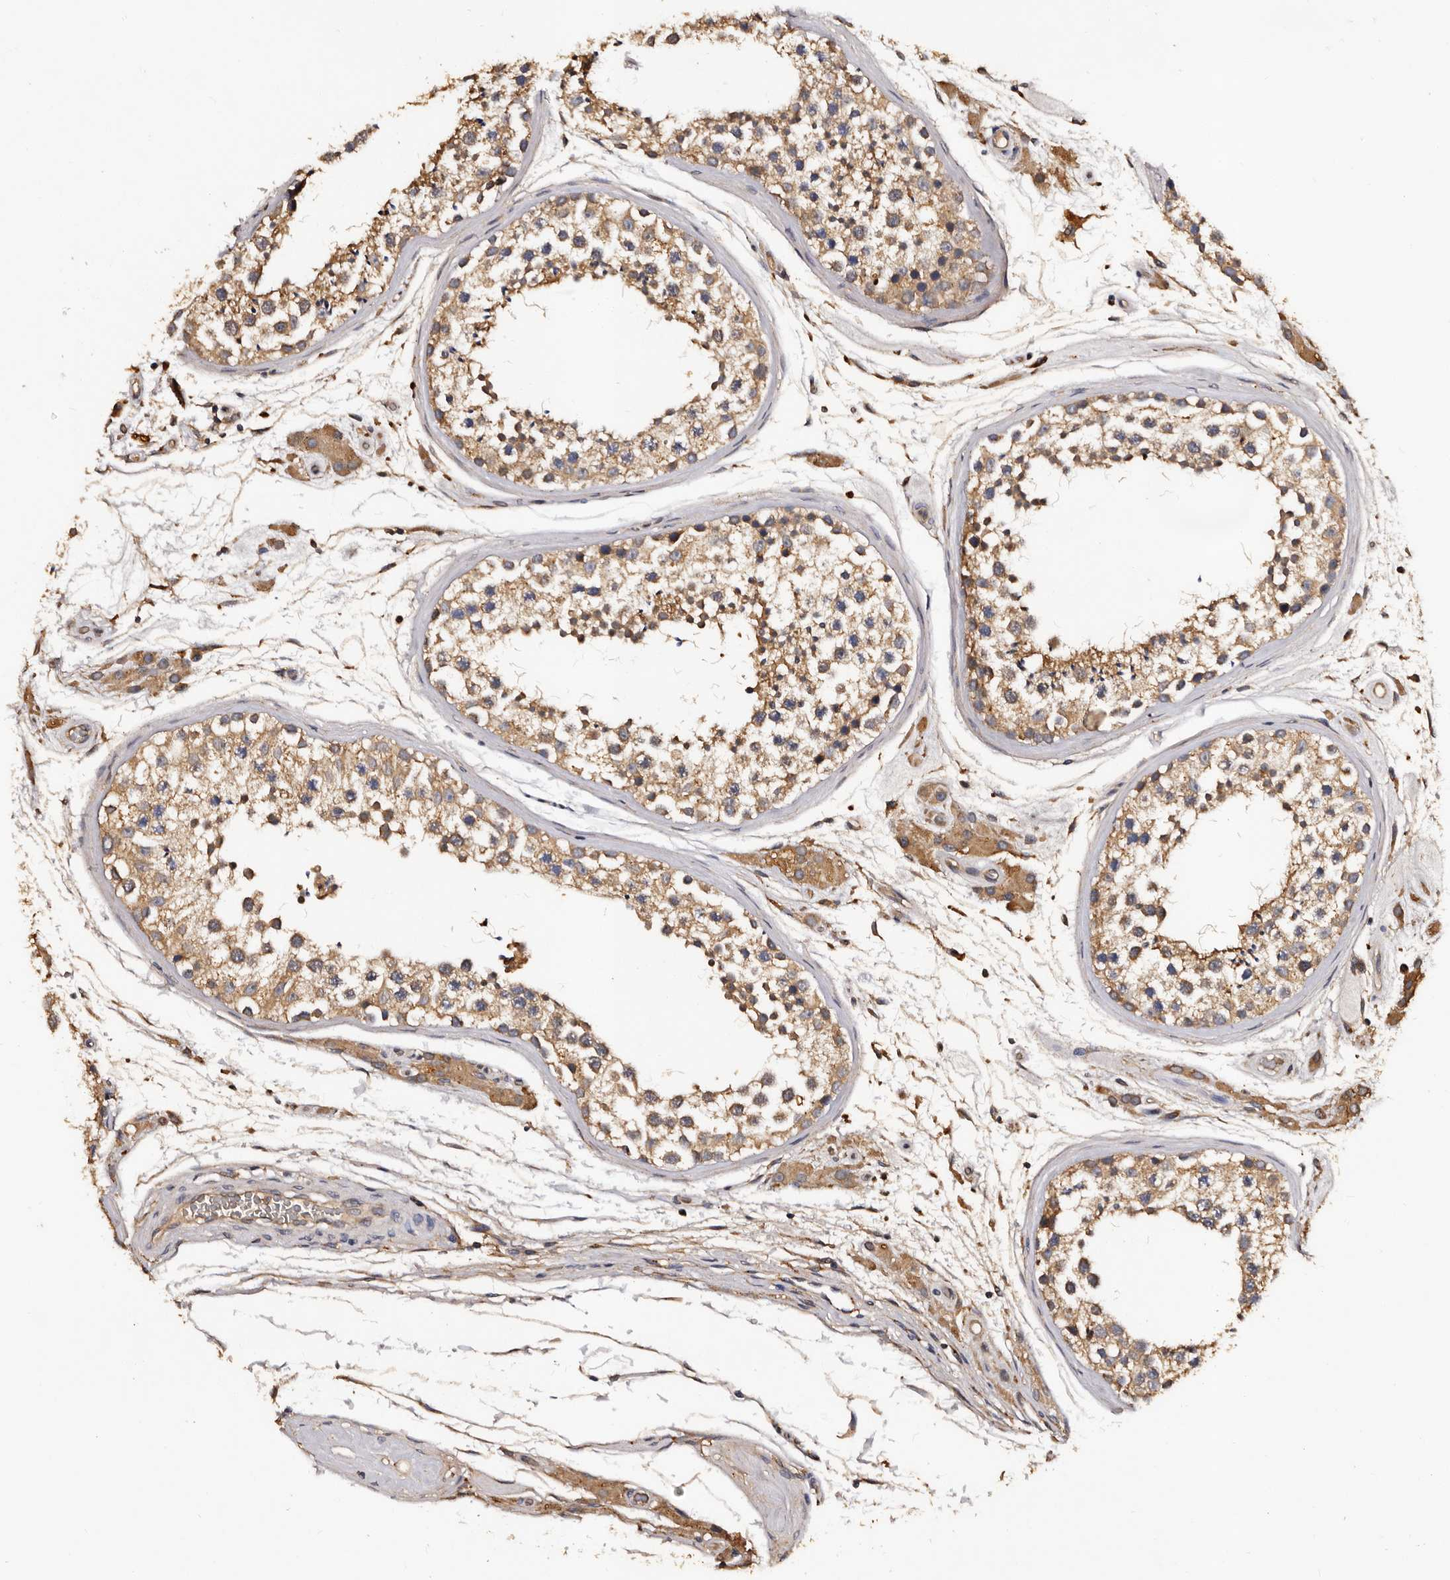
{"staining": {"intensity": "moderate", "quantity": ">75%", "location": "cytoplasmic/membranous"}, "tissue": "testis", "cell_type": "Cells in seminiferous ducts", "image_type": "normal", "snomed": [{"axis": "morphology", "description": "Normal tissue, NOS"}, {"axis": "topography", "description": "Testis"}], "caption": "This histopathology image reveals immunohistochemistry (IHC) staining of benign testis, with medium moderate cytoplasmic/membranous staining in about >75% of cells in seminiferous ducts.", "gene": "ADCK5", "patient": {"sex": "male", "age": 46}}